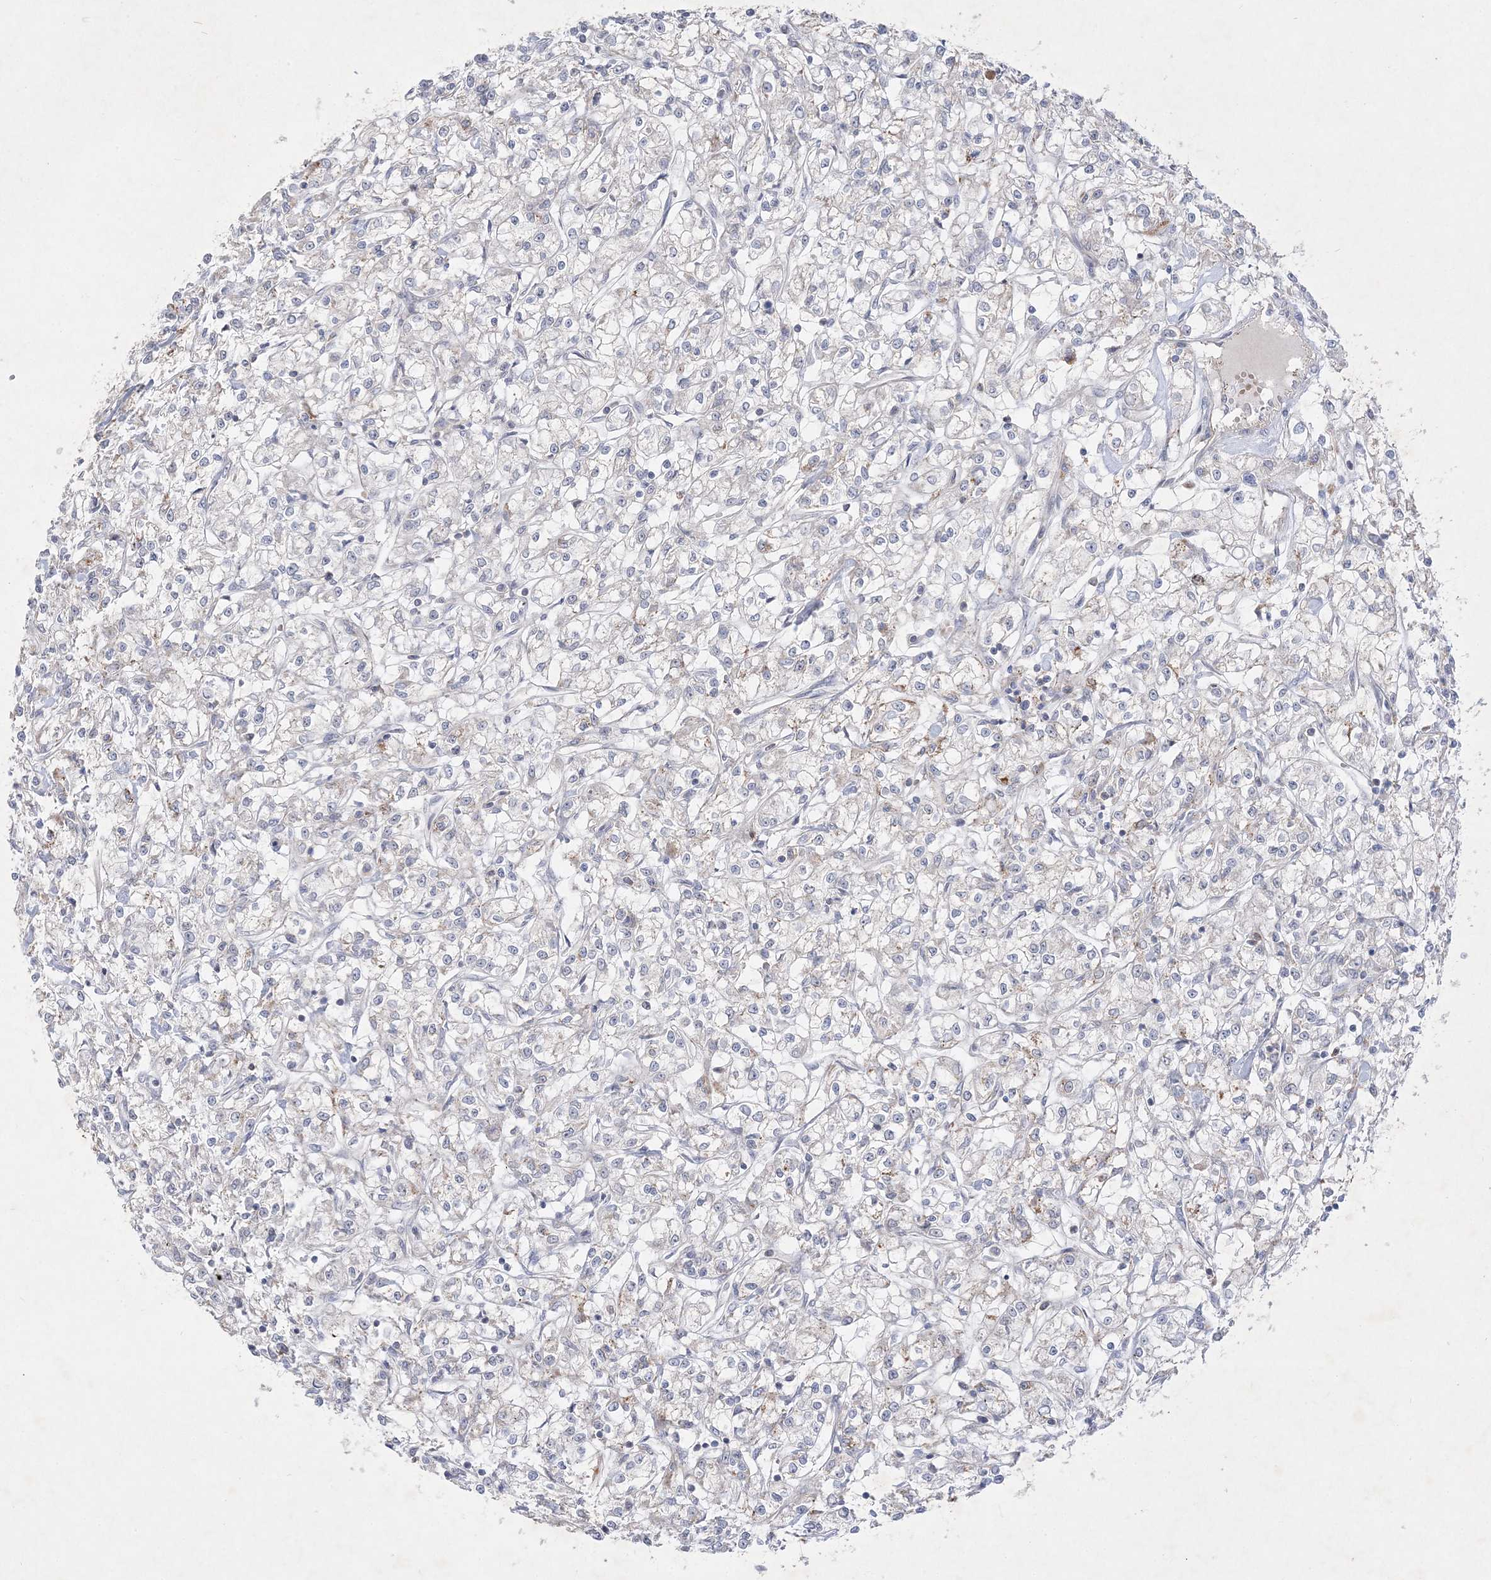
{"staining": {"intensity": "weak", "quantity": "<25%", "location": "cytoplasmic/membranous"}, "tissue": "renal cancer", "cell_type": "Tumor cells", "image_type": "cancer", "snomed": [{"axis": "morphology", "description": "Adenocarcinoma, NOS"}, {"axis": "topography", "description": "Kidney"}], "caption": "This is a image of IHC staining of renal cancer, which shows no staining in tumor cells. Brightfield microscopy of immunohistochemistry (IHC) stained with DAB (brown) and hematoxylin (blue), captured at high magnification.", "gene": "CLNK", "patient": {"sex": "female", "age": 59}}